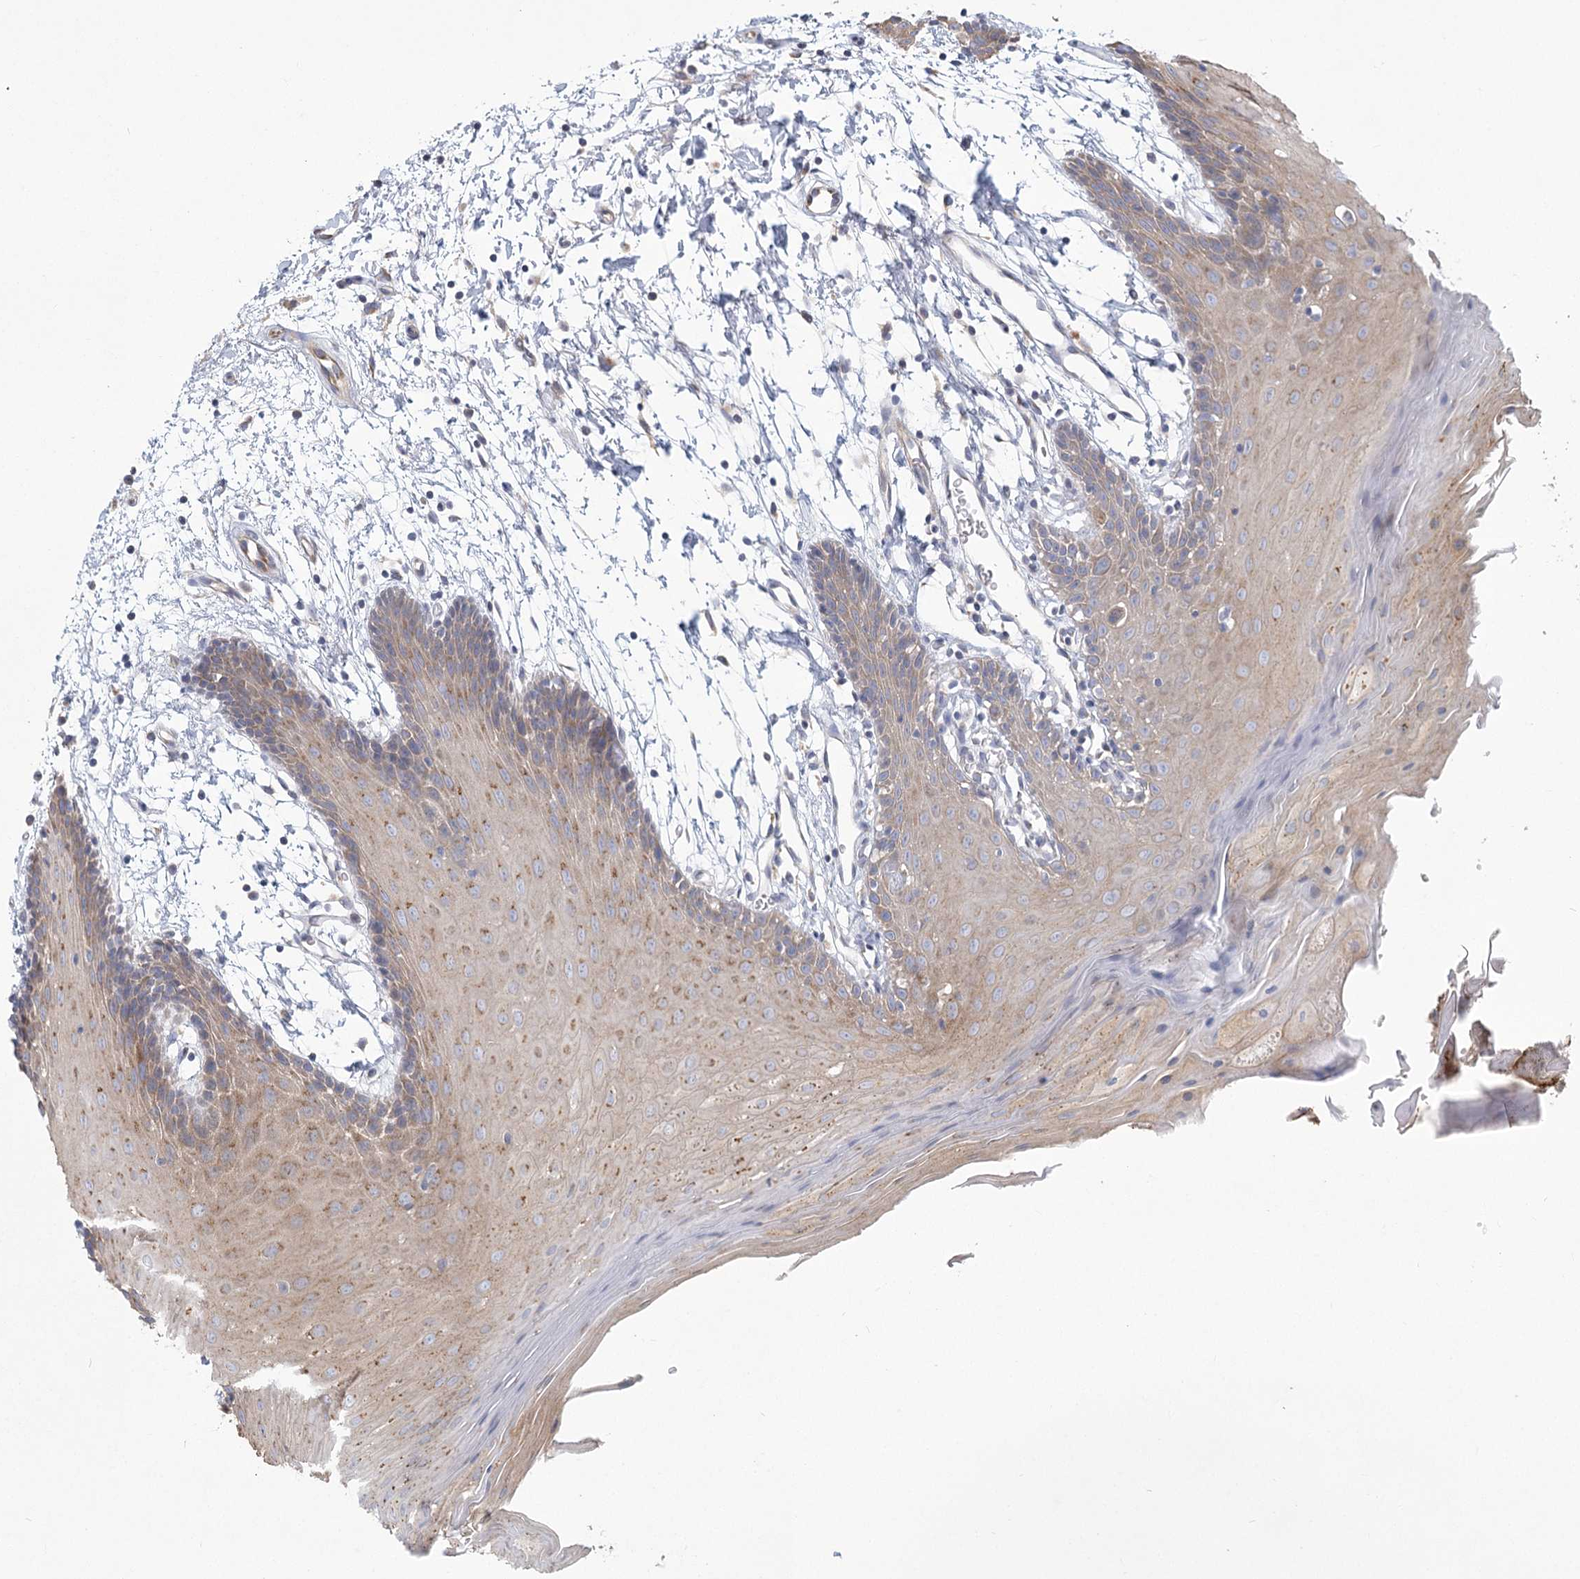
{"staining": {"intensity": "moderate", "quantity": ">75%", "location": "cytoplasmic/membranous"}, "tissue": "oral mucosa", "cell_type": "Squamous epithelial cells", "image_type": "normal", "snomed": [{"axis": "morphology", "description": "Normal tissue, NOS"}, {"axis": "topography", "description": "Skeletal muscle"}, {"axis": "topography", "description": "Oral tissue"}, {"axis": "topography", "description": "Salivary gland"}, {"axis": "topography", "description": "Peripheral nerve tissue"}], "caption": "A photomicrograph of oral mucosa stained for a protein displays moderate cytoplasmic/membranous brown staining in squamous epithelial cells.", "gene": "CNTLN", "patient": {"sex": "male", "age": 54}}